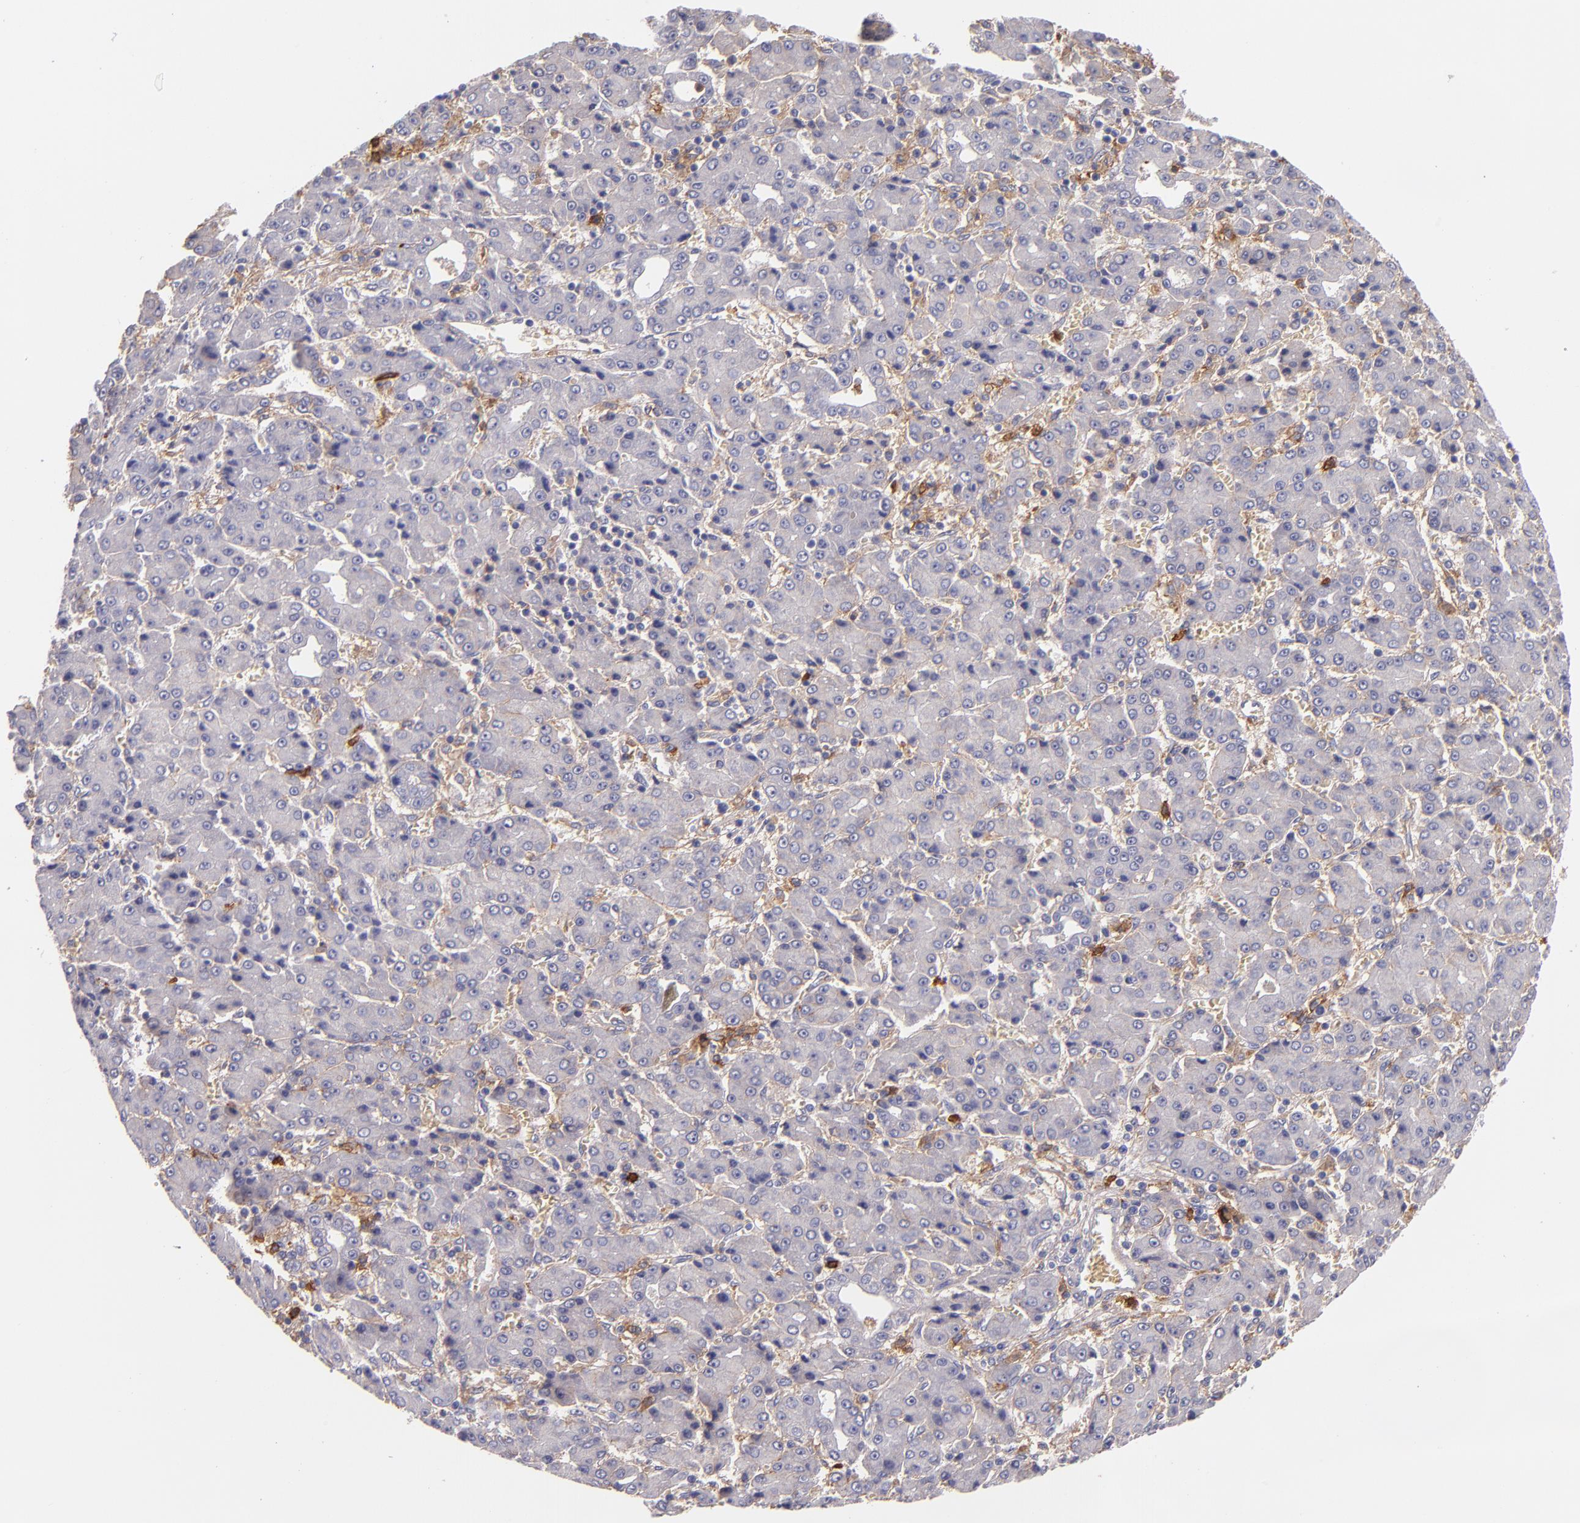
{"staining": {"intensity": "negative", "quantity": "none", "location": "none"}, "tissue": "liver cancer", "cell_type": "Tumor cells", "image_type": "cancer", "snomed": [{"axis": "morphology", "description": "Carcinoma, Hepatocellular, NOS"}, {"axis": "topography", "description": "Liver"}], "caption": "Immunohistochemistry of liver cancer (hepatocellular carcinoma) shows no expression in tumor cells. The staining was performed using DAB (3,3'-diaminobenzidine) to visualize the protein expression in brown, while the nuclei were stained in blue with hematoxylin (Magnification: 20x).", "gene": "C5AR1", "patient": {"sex": "male", "age": 69}}